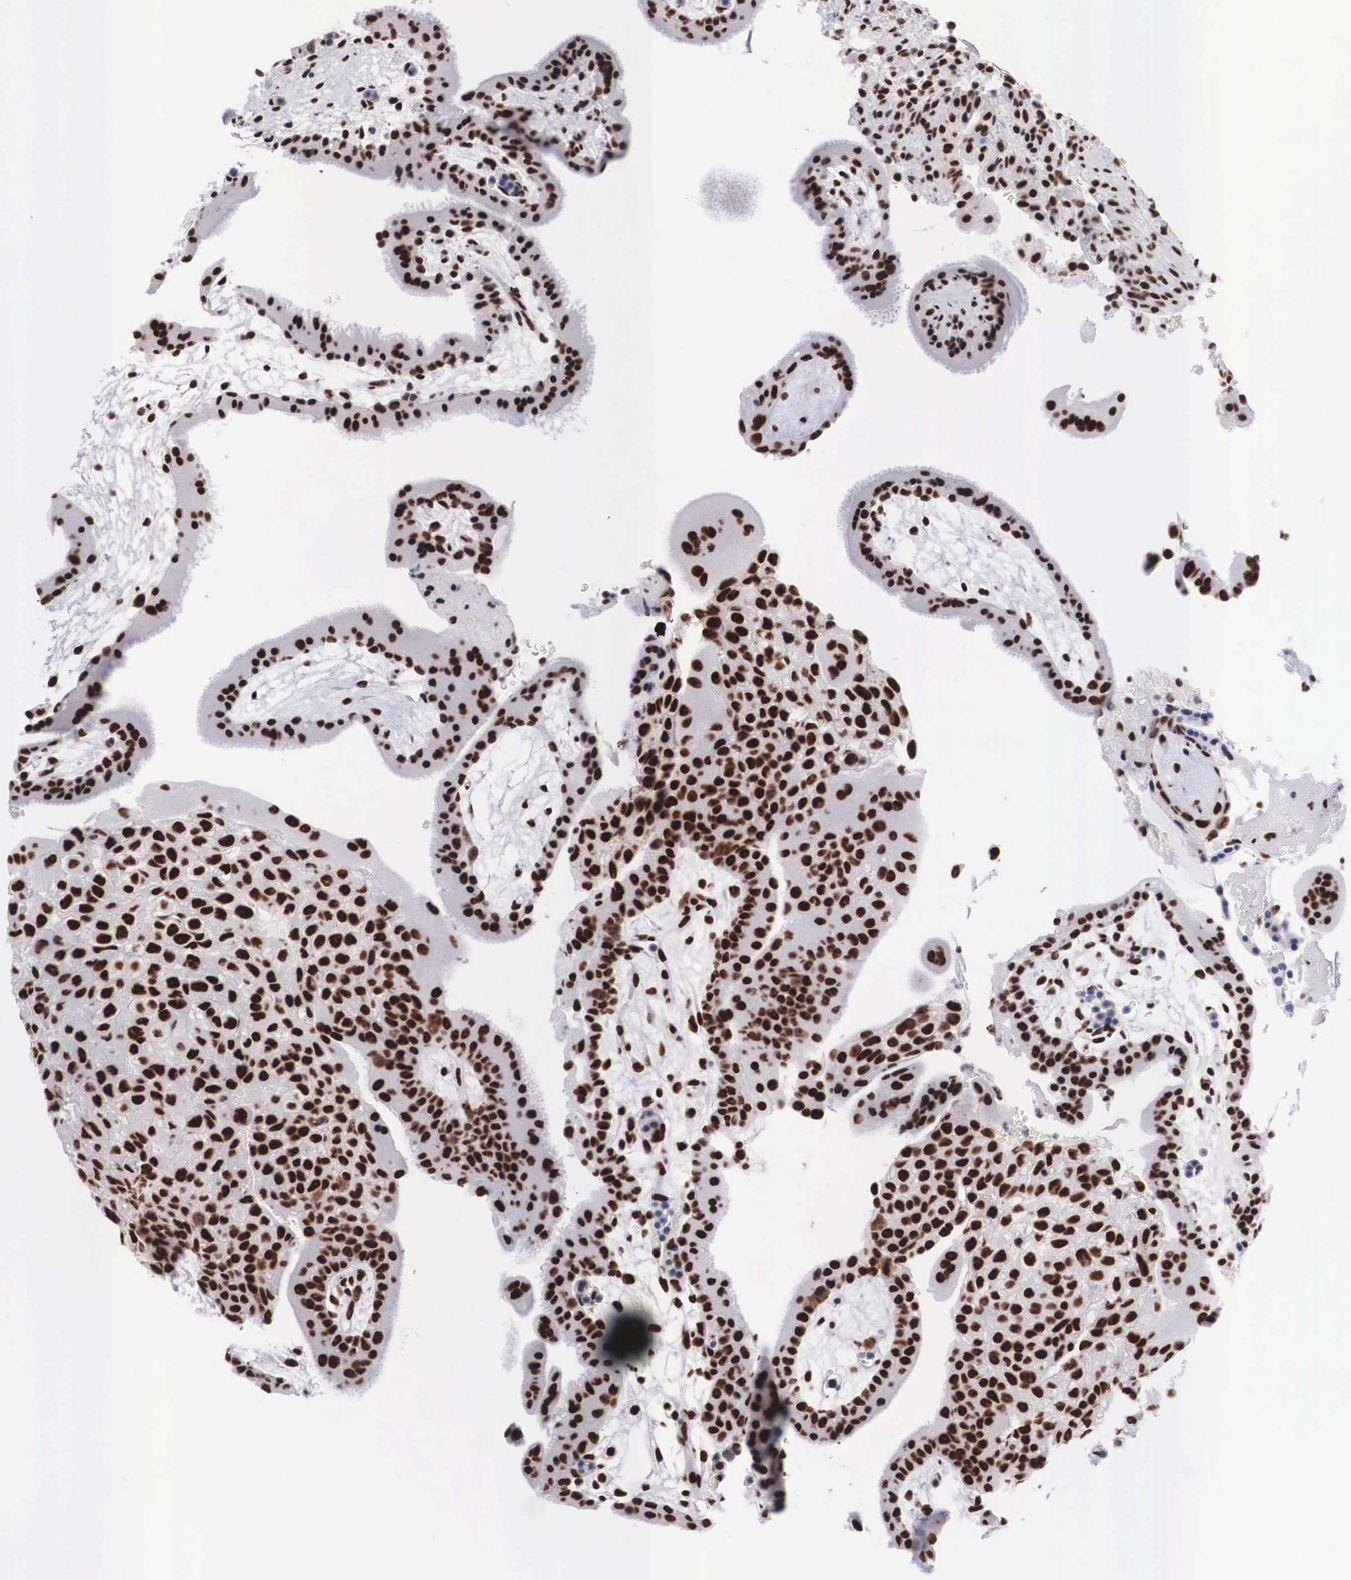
{"staining": {"intensity": "strong", "quantity": ">75%", "location": "nuclear"}, "tissue": "placenta", "cell_type": "Decidual cells", "image_type": "normal", "snomed": [{"axis": "morphology", "description": "Normal tissue, NOS"}, {"axis": "topography", "description": "Placenta"}], "caption": "Protein staining reveals strong nuclear expression in approximately >75% of decidual cells in normal placenta.", "gene": "SF3A1", "patient": {"sex": "female", "age": 19}}